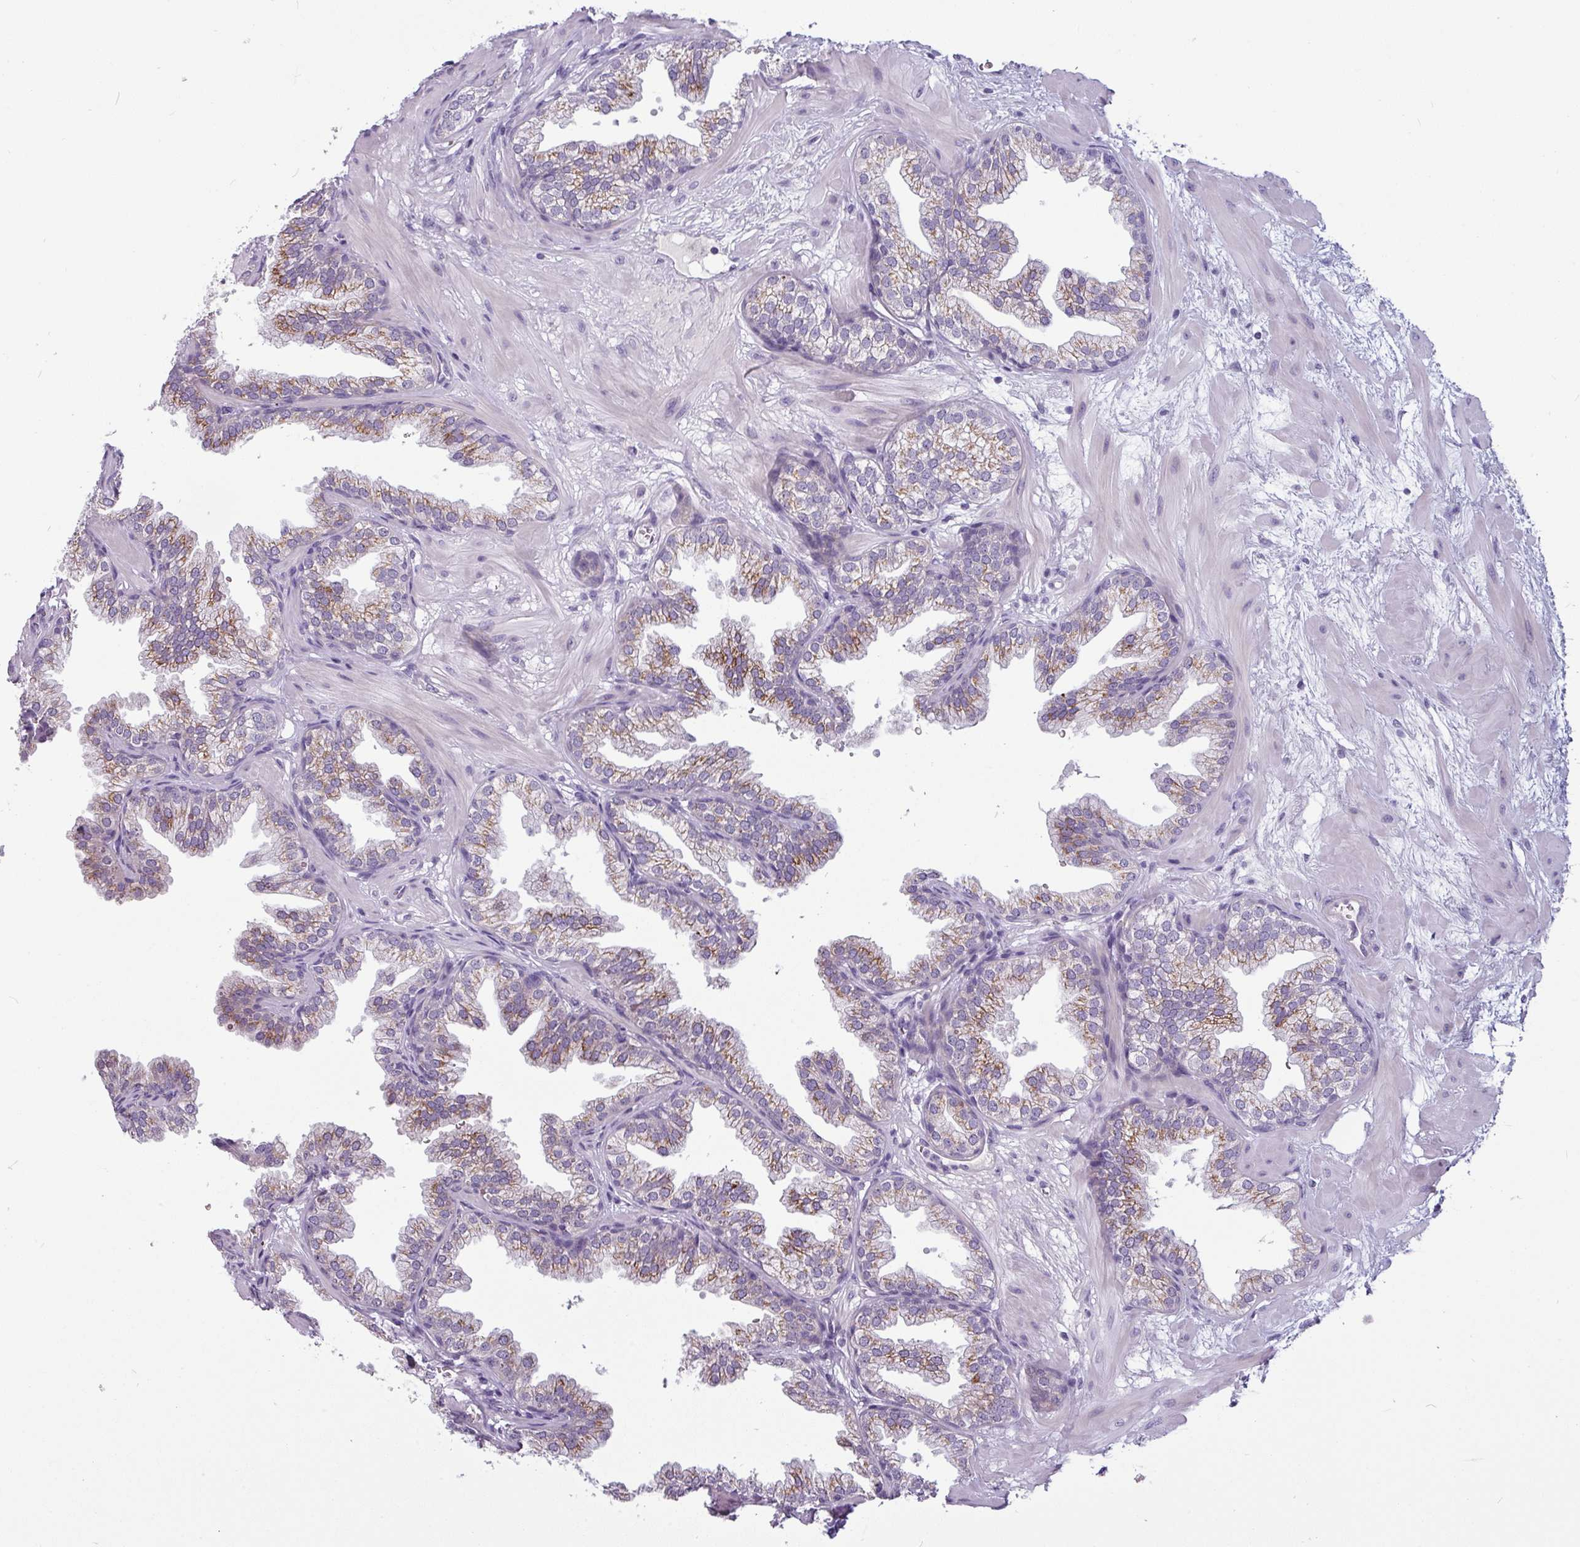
{"staining": {"intensity": "moderate", "quantity": "25%-75%", "location": "cytoplasmic/membranous"}, "tissue": "prostate", "cell_type": "Glandular cells", "image_type": "normal", "snomed": [{"axis": "morphology", "description": "Normal tissue, NOS"}, {"axis": "topography", "description": "Prostate"}], "caption": "Immunohistochemistry histopathology image of unremarkable prostate stained for a protein (brown), which displays medium levels of moderate cytoplasmic/membranous expression in approximately 25%-75% of glandular cells.", "gene": "SLC26A9", "patient": {"sex": "male", "age": 37}}